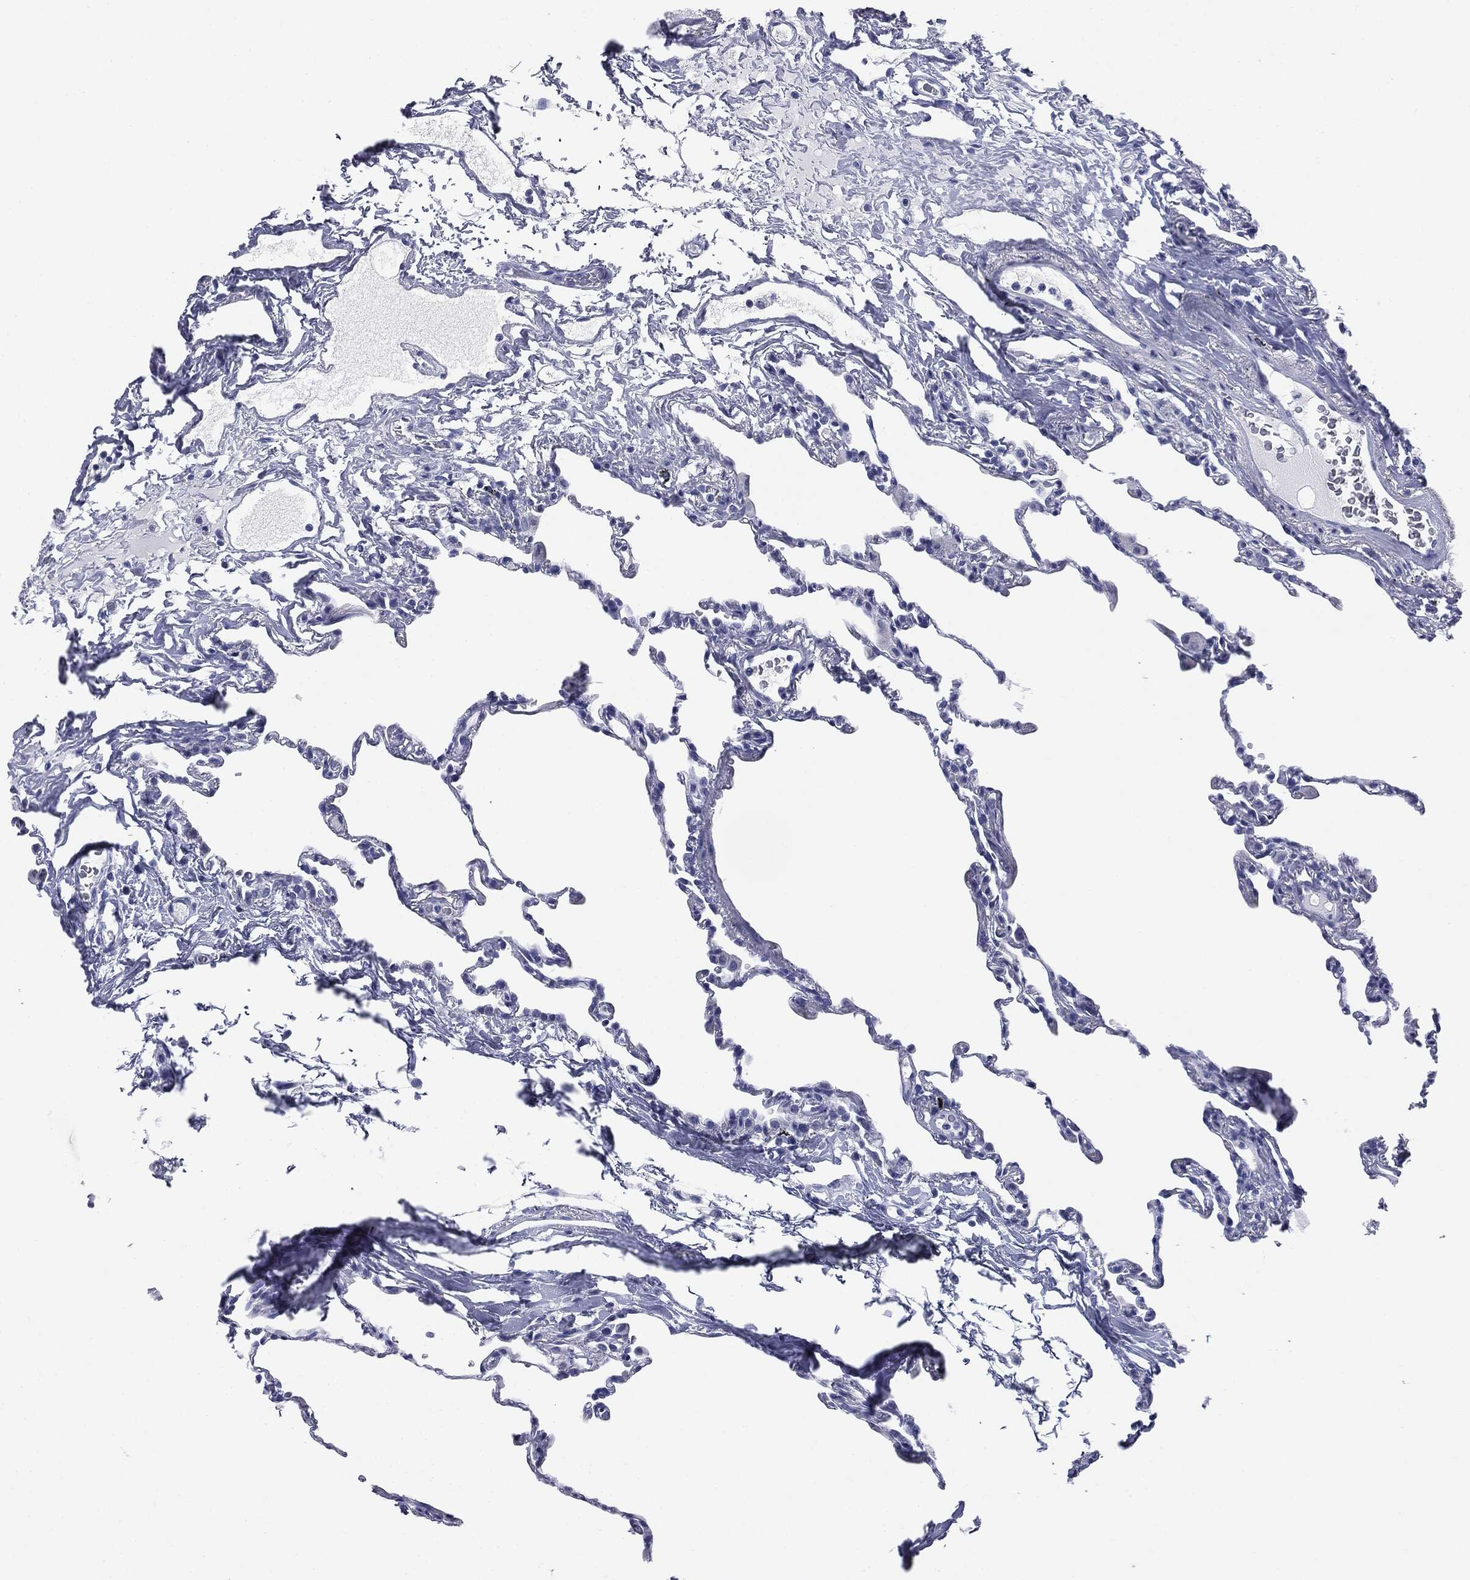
{"staining": {"intensity": "negative", "quantity": "none", "location": "none"}, "tissue": "lung", "cell_type": "Alveolar cells", "image_type": "normal", "snomed": [{"axis": "morphology", "description": "Normal tissue, NOS"}, {"axis": "topography", "description": "Lung"}], "caption": "This is a image of immunohistochemistry (IHC) staining of benign lung, which shows no staining in alveolar cells.", "gene": "ATP2A1", "patient": {"sex": "female", "age": 57}}